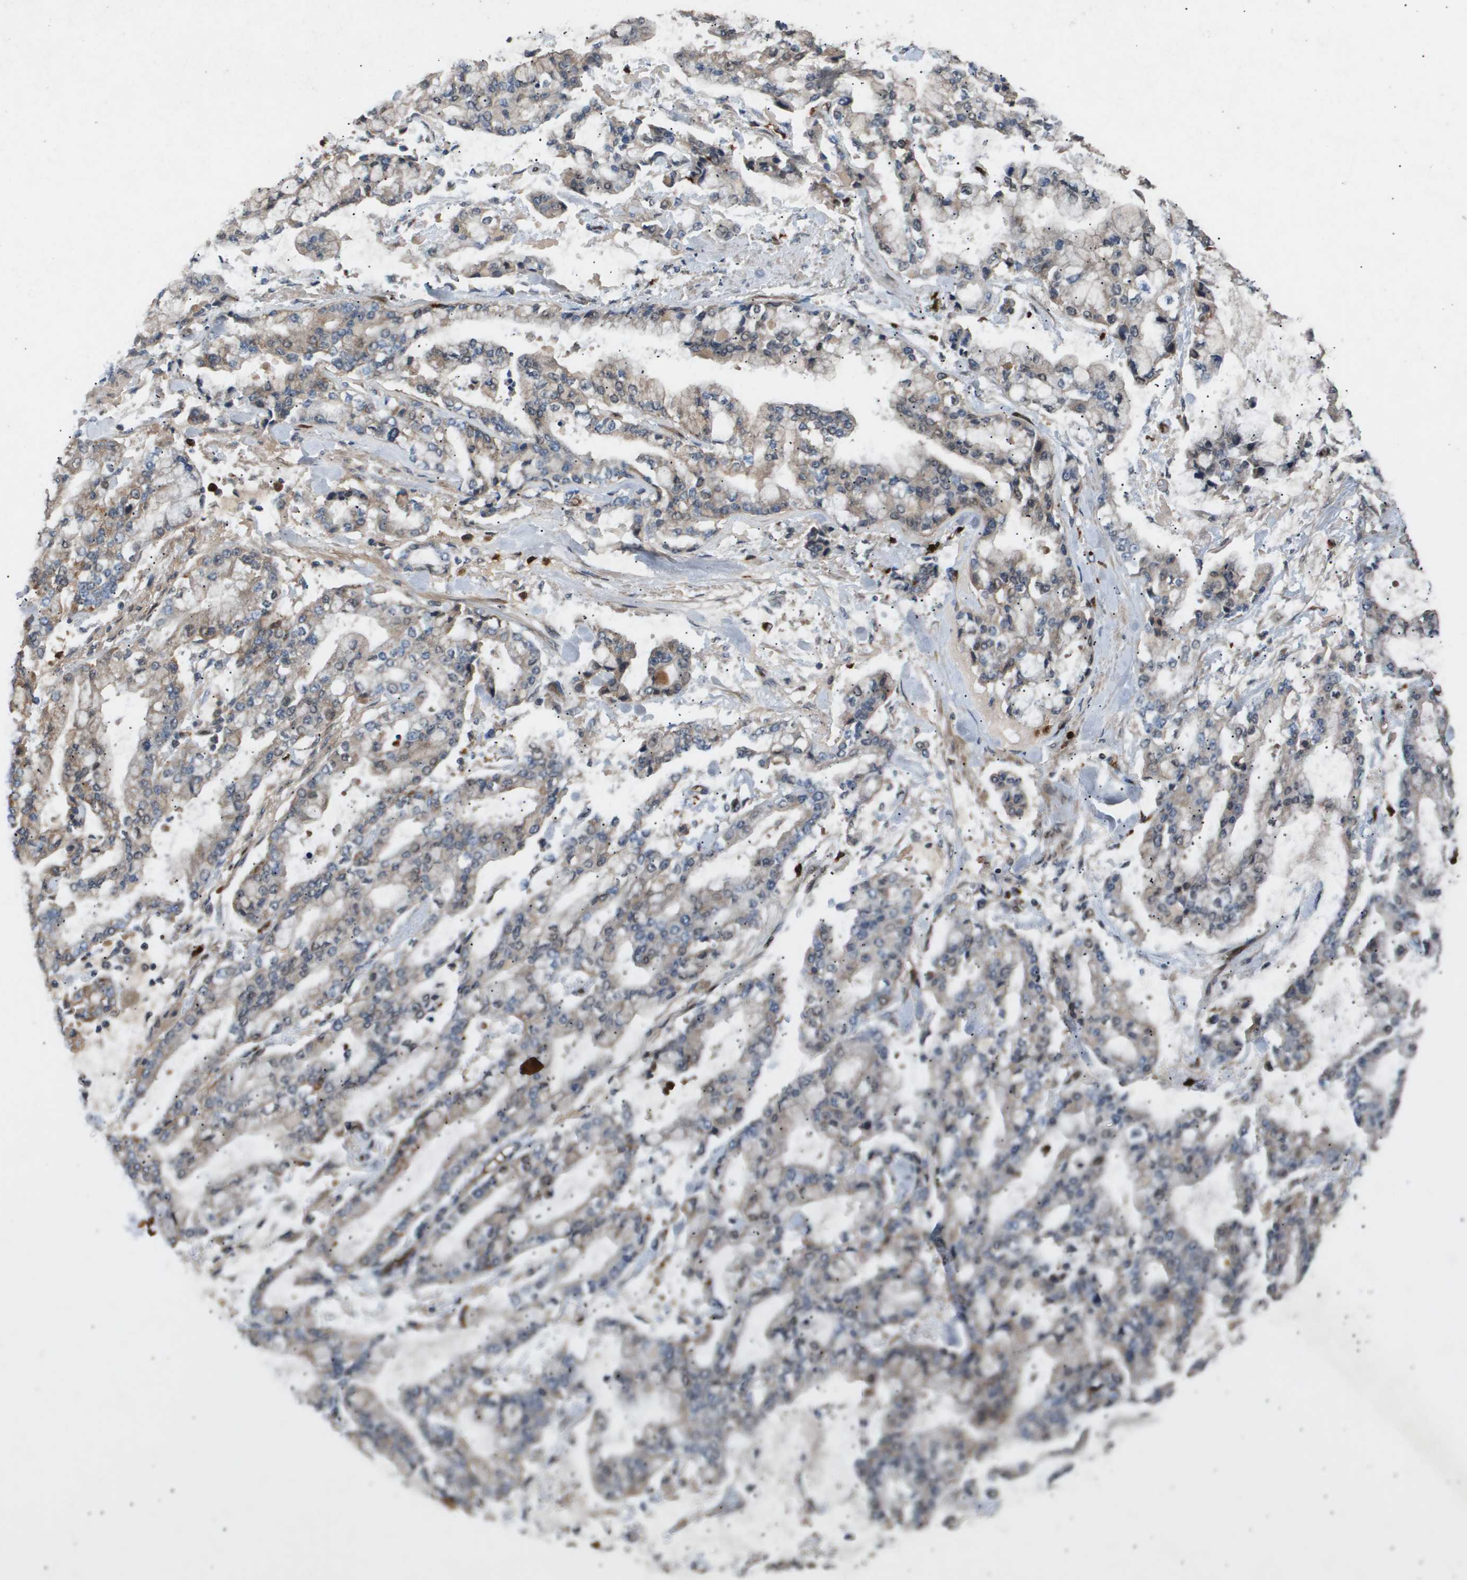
{"staining": {"intensity": "weak", "quantity": "<25%", "location": "cytoplasmic/membranous"}, "tissue": "stomach cancer", "cell_type": "Tumor cells", "image_type": "cancer", "snomed": [{"axis": "morphology", "description": "Normal tissue, NOS"}, {"axis": "morphology", "description": "Adenocarcinoma, NOS"}, {"axis": "topography", "description": "Stomach, upper"}, {"axis": "topography", "description": "Stomach"}], "caption": "The immunohistochemistry image has no significant expression in tumor cells of stomach cancer (adenocarcinoma) tissue. Nuclei are stained in blue.", "gene": "ERG", "patient": {"sex": "male", "age": 76}}